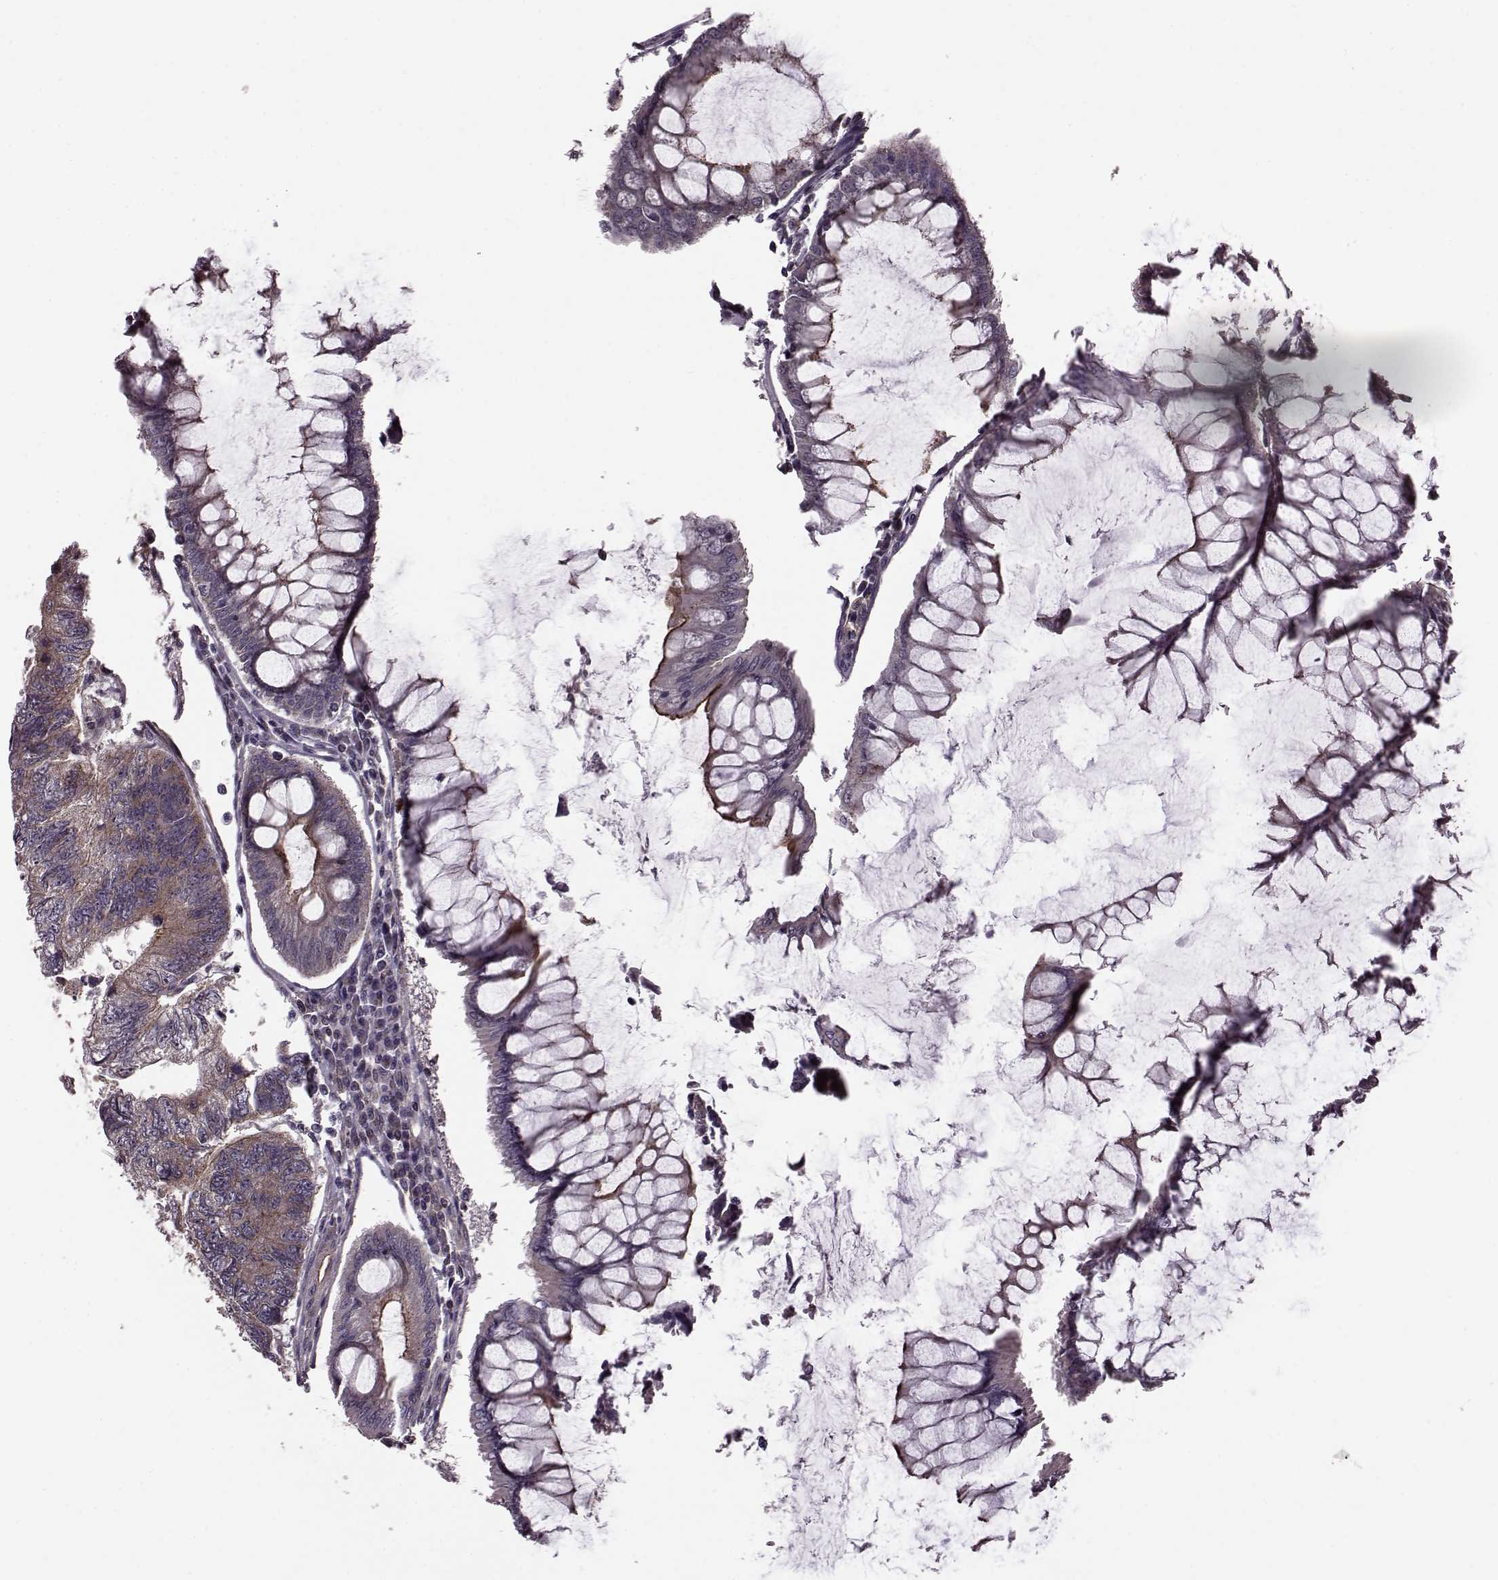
{"staining": {"intensity": "moderate", "quantity": ">75%", "location": "cytoplasmic/membranous"}, "tissue": "colorectal cancer", "cell_type": "Tumor cells", "image_type": "cancer", "snomed": [{"axis": "morphology", "description": "Adenocarcinoma, NOS"}, {"axis": "topography", "description": "Colon"}], "caption": "Immunohistochemical staining of human adenocarcinoma (colorectal) demonstrates moderate cytoplasmic/membranous protein positivity in approximately >75% of tumor cells.", "gene": "FNIP2", "patient": {"sex": "female", "age": 65}}